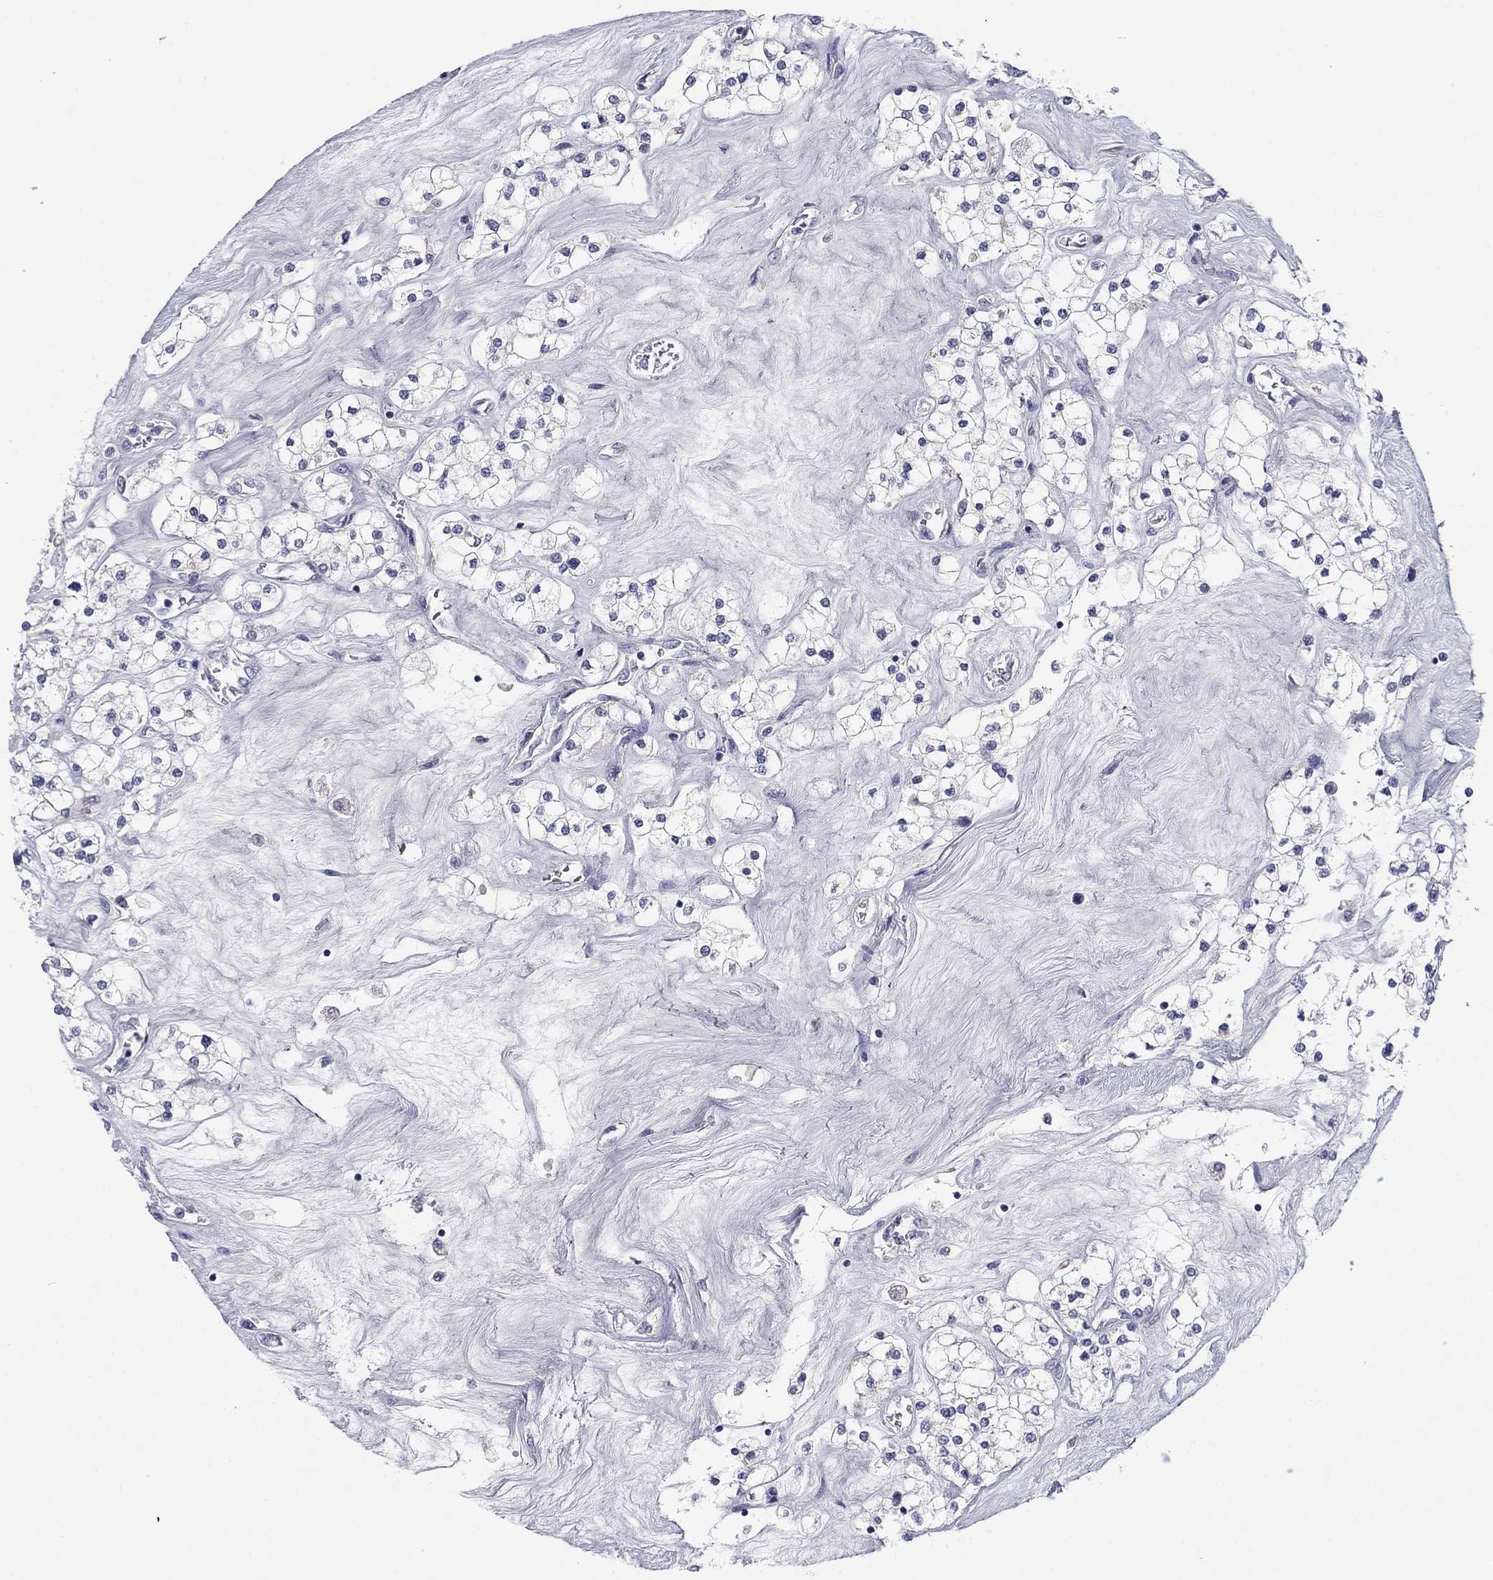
{"staining": {"intensity": "negative", "quantity": "none", "location": "none"}, "tissue": "renal cancer", "cell_type": "Tumor cells", "image_type": "cancer", "snomed": [{"axis": "morphology", "description": "Adenocarcinoma, NOS"}, {"axis": "topography", "description": "Kidney"}], "caption": "An image of human adenocarcinoma (renal) is negative for staining in tumor cells.", "gene": "CNTNAP4", "patient": {"sex": "male", "age": 80}}